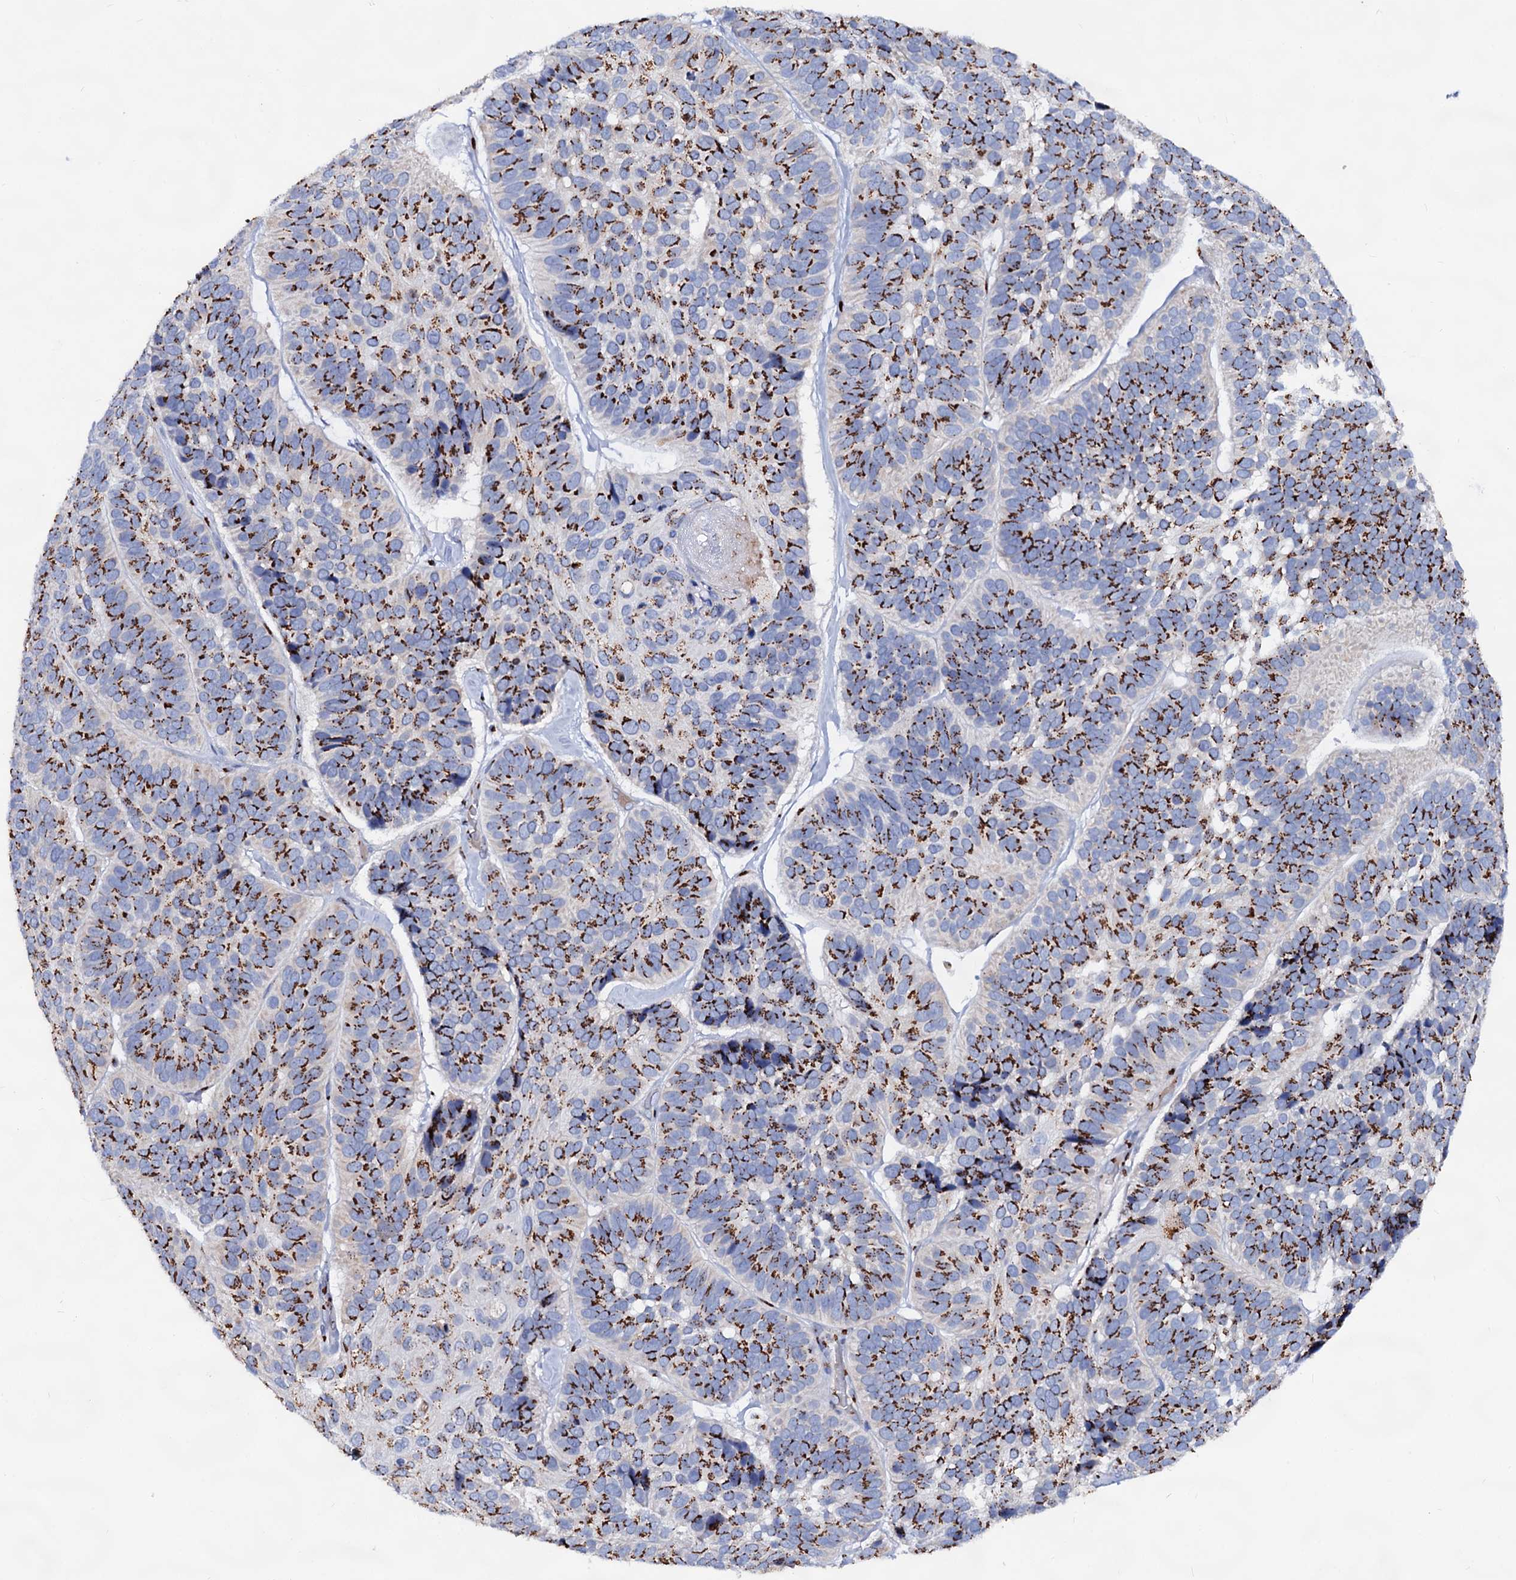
{"staining": {"intensity": "strong", "quantity": ">75%", "location": "cytoplasmic/membranous"}, "tissue": "skin cancer", "cell_type": "Tumor cells", "image_type": "cancer", "snomed": [{"axis": "morphology", "description": "Basal cell carcinoma"}, {"axis": "topography", "description": "Skin"}], "caption": "IHC histopathology image of neoplastic tissue: skin cancer stained using immunohistochemistry exhibits high levels of strong protein expression localized specifically in the cytoplasmic/membranous of tumor cells, appearing as a cytoplasmic/membranous brown color.", "gene": "TM9SF3", "patient": {"sex": "male", "age": 62}}